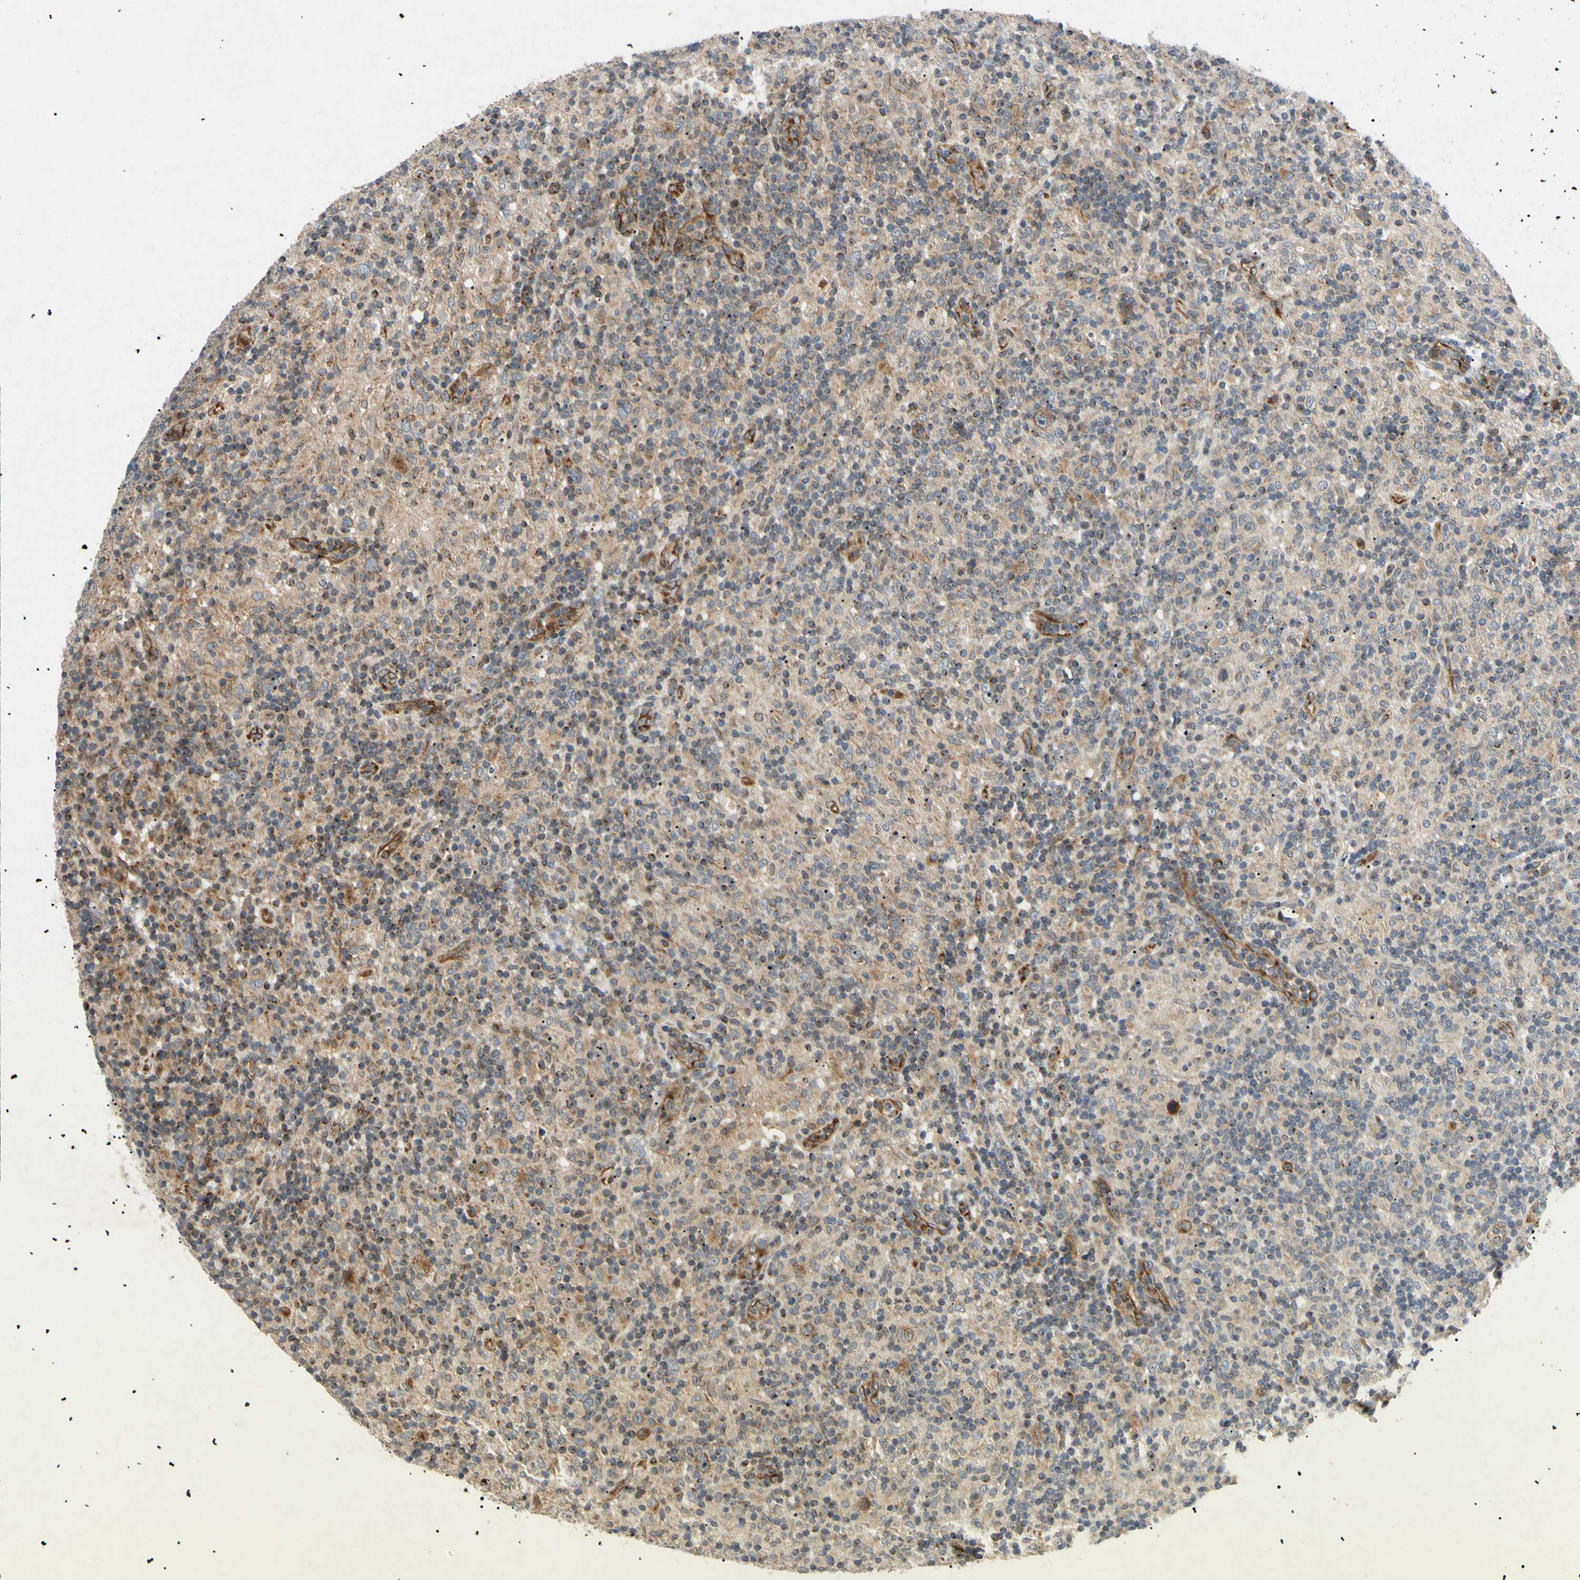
{"staining": {"intensity": "moderate", "quantity": "25%-75%", "location": "cytoplasmic/membranous"}, "tissue": "lymphoma", "cell_type": "Tumor cells", "image_type": "cancer", "snomed": [{"axis": "morphology", "description": "Hodgkin's disease, NOS"}, {"axis": "topography", "description": "Lymph node"}], "caption": "Immunohistochemistry of human Hodgkin's disease displays medium levels of moderate cytoplasmic/membranous positivity in approximately 25%-75% of tumor cells.", "gene": "TUBB4A", "patient": {"sex": "male", "age": 70}}